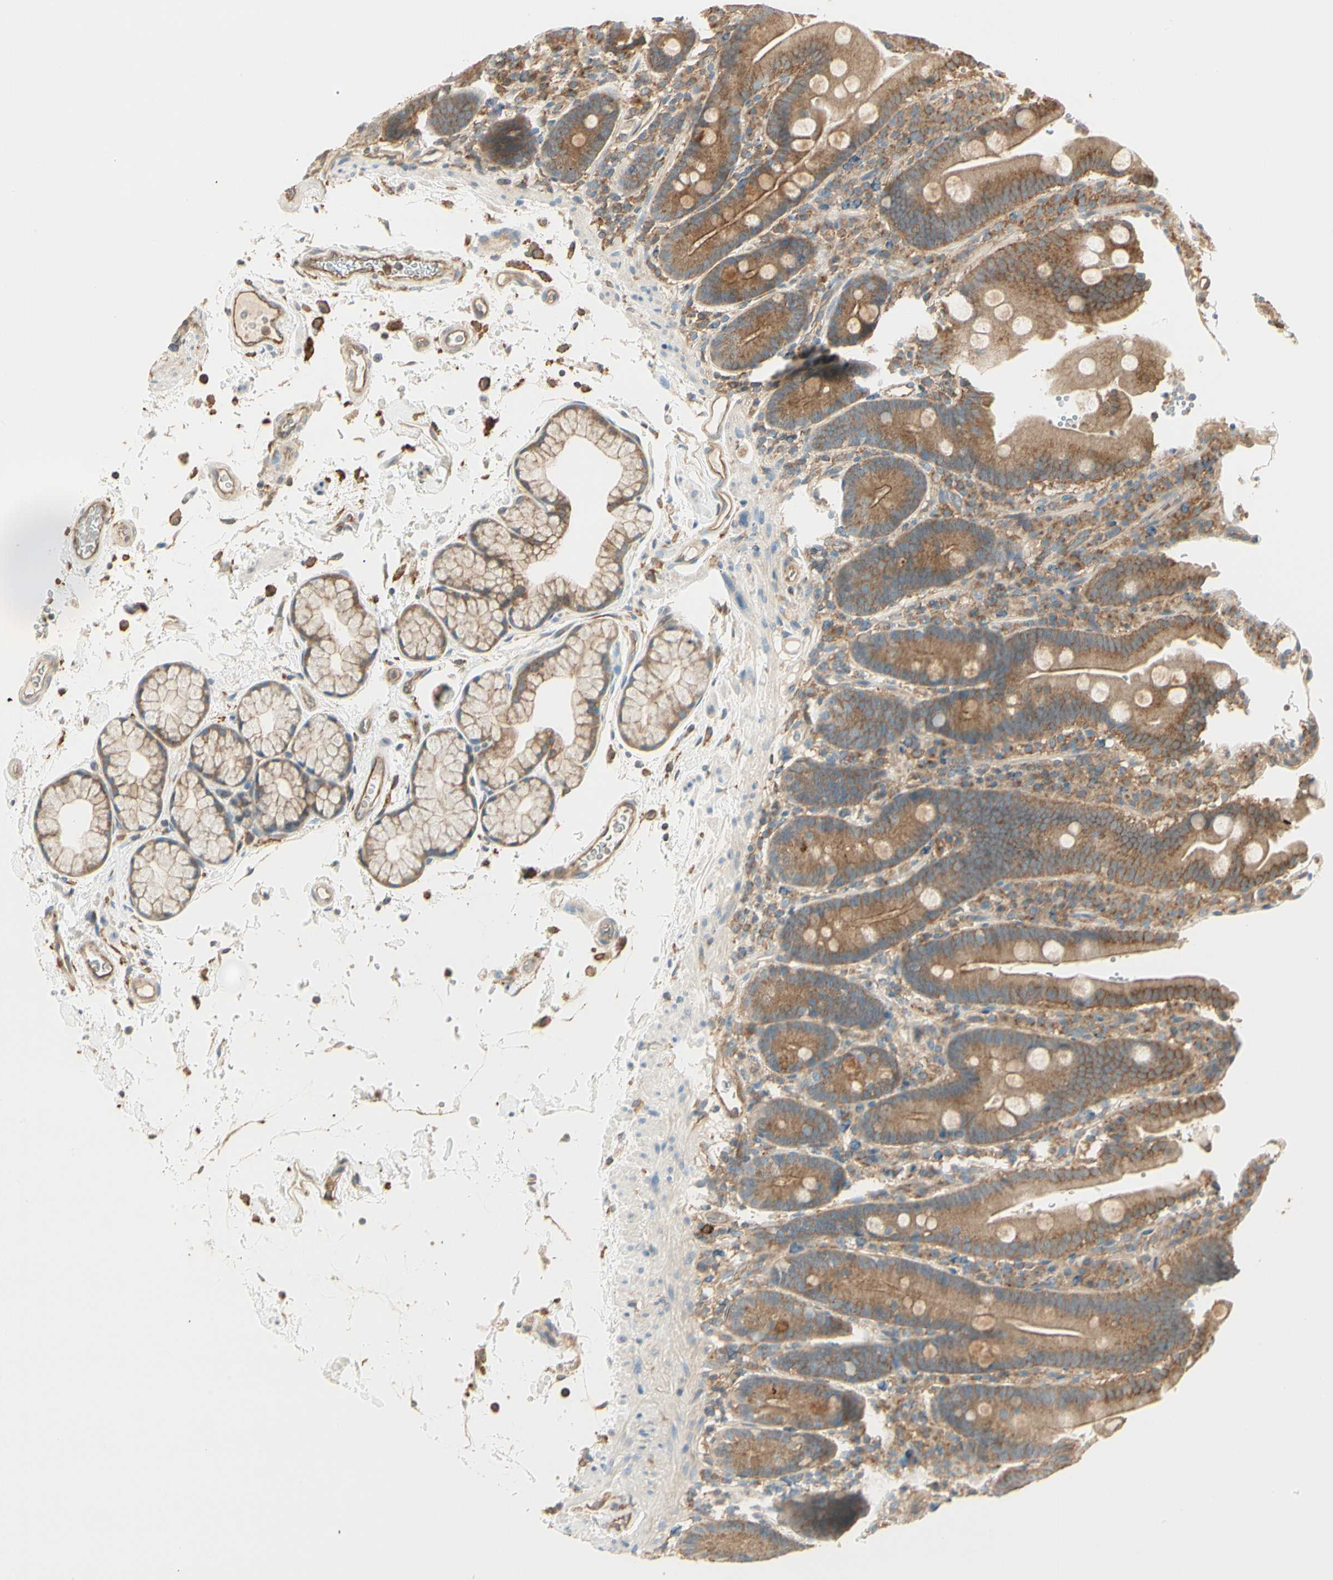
{"staining": {"intensity": "moderate", "quantity": ">75%", "location": "cytoplasmic/membranous"}, "tissue": "duodenum", "cell_type": "Glandular cells", "image_type": "normal", "snomed": [{"axis": "morphology", "description": "Normal tissue, NOS"}, {"axis": "topography", "description": "Small intestine, NOS"}], "caption": "IHC image of normal duodenum stained for a protein (brown), which demonstrates medium levels of moderate cytoplasmic/membranous staining in about >75% of glandular cells.", "gene": "AGFG1", "patient": {"sex": "female", "age": 71}}